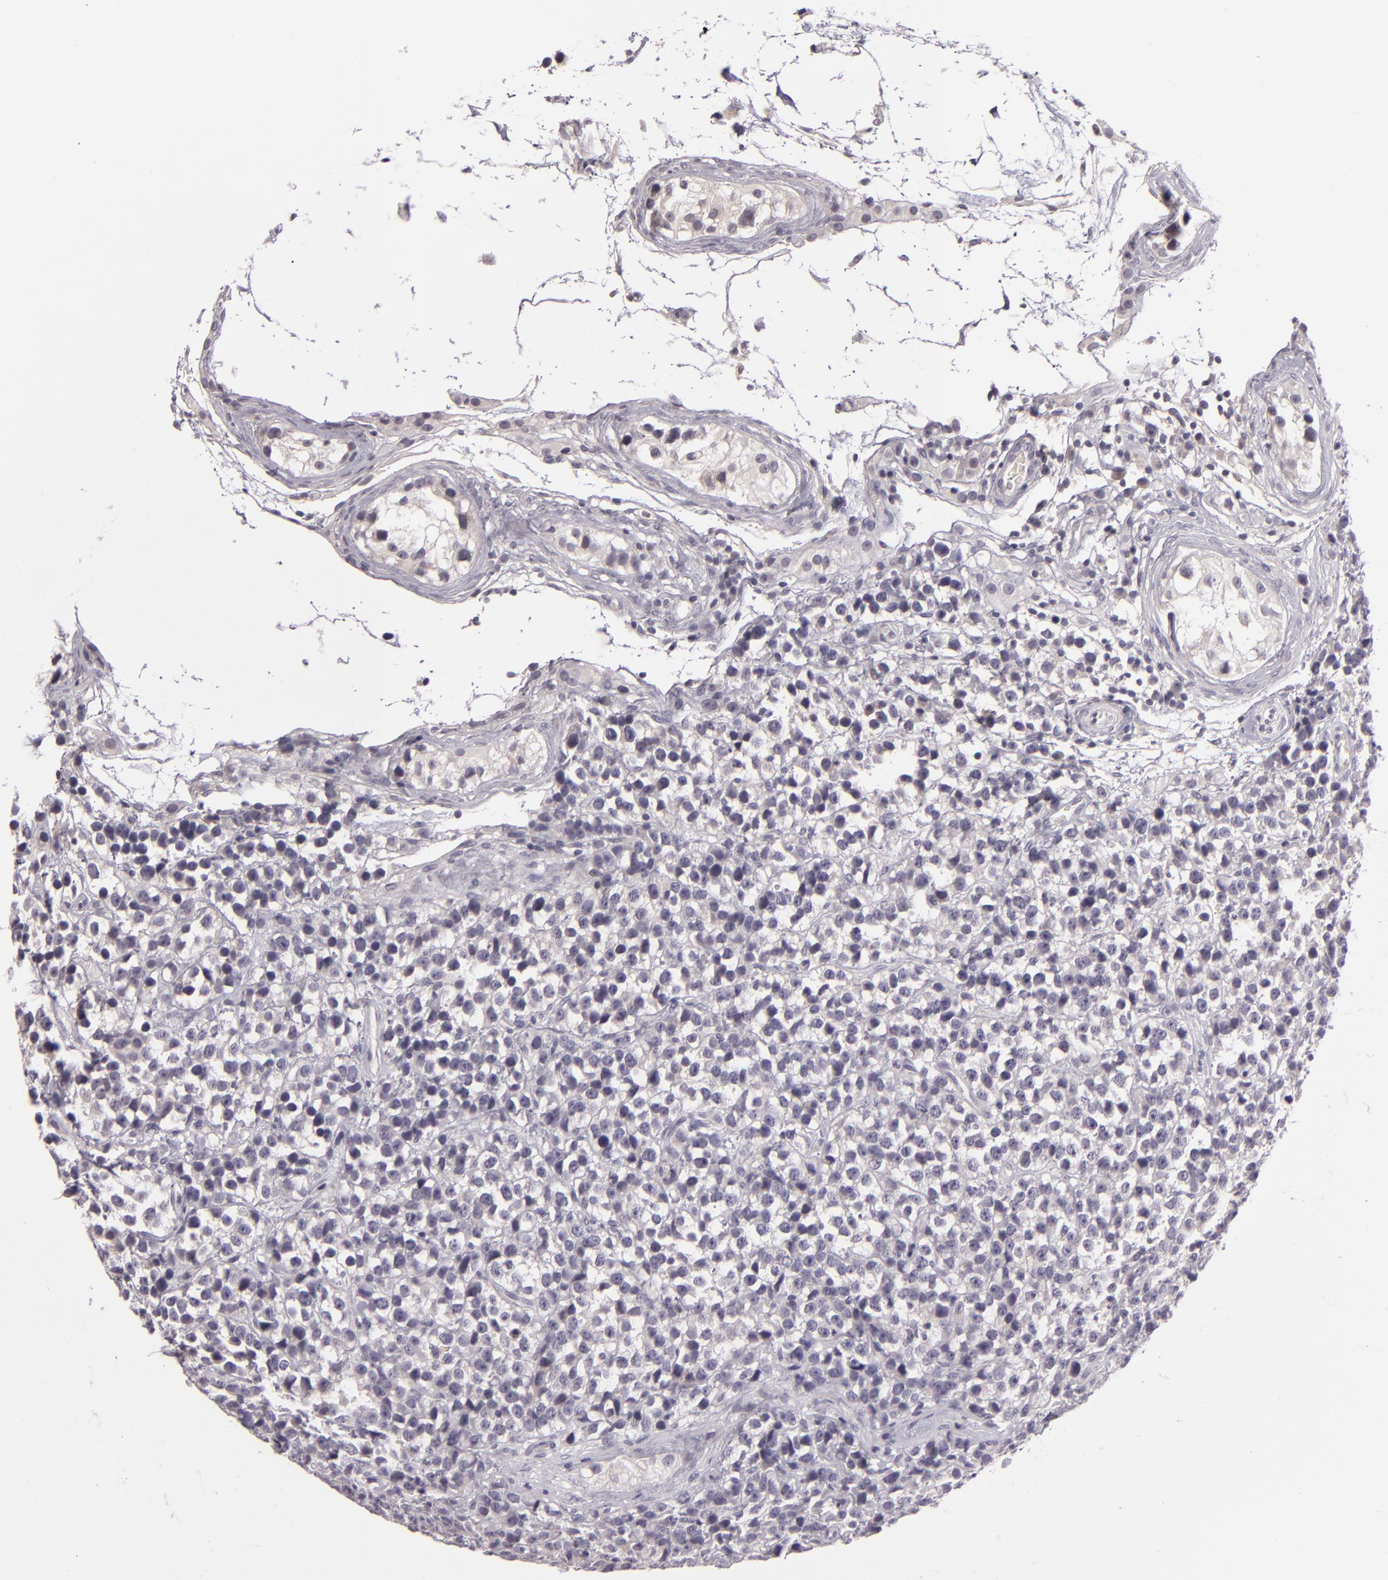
{"staining": {"intensity": "negative", "quantity": "none", "location": "none"}, "tissue": "testis cancer", "cell_type": "Tumor cells", "image_type": "cancer", "snomed": [{"axis": "morphology", "description": "Seminoma, NOS"}, {"axis": "topography", "description": "Testis"}], "caption": "Tumor cells are negative for brown protein staining in testis cancer.", "gene": "EGFL6", "patient": {"sex": "male", "age": 25}}